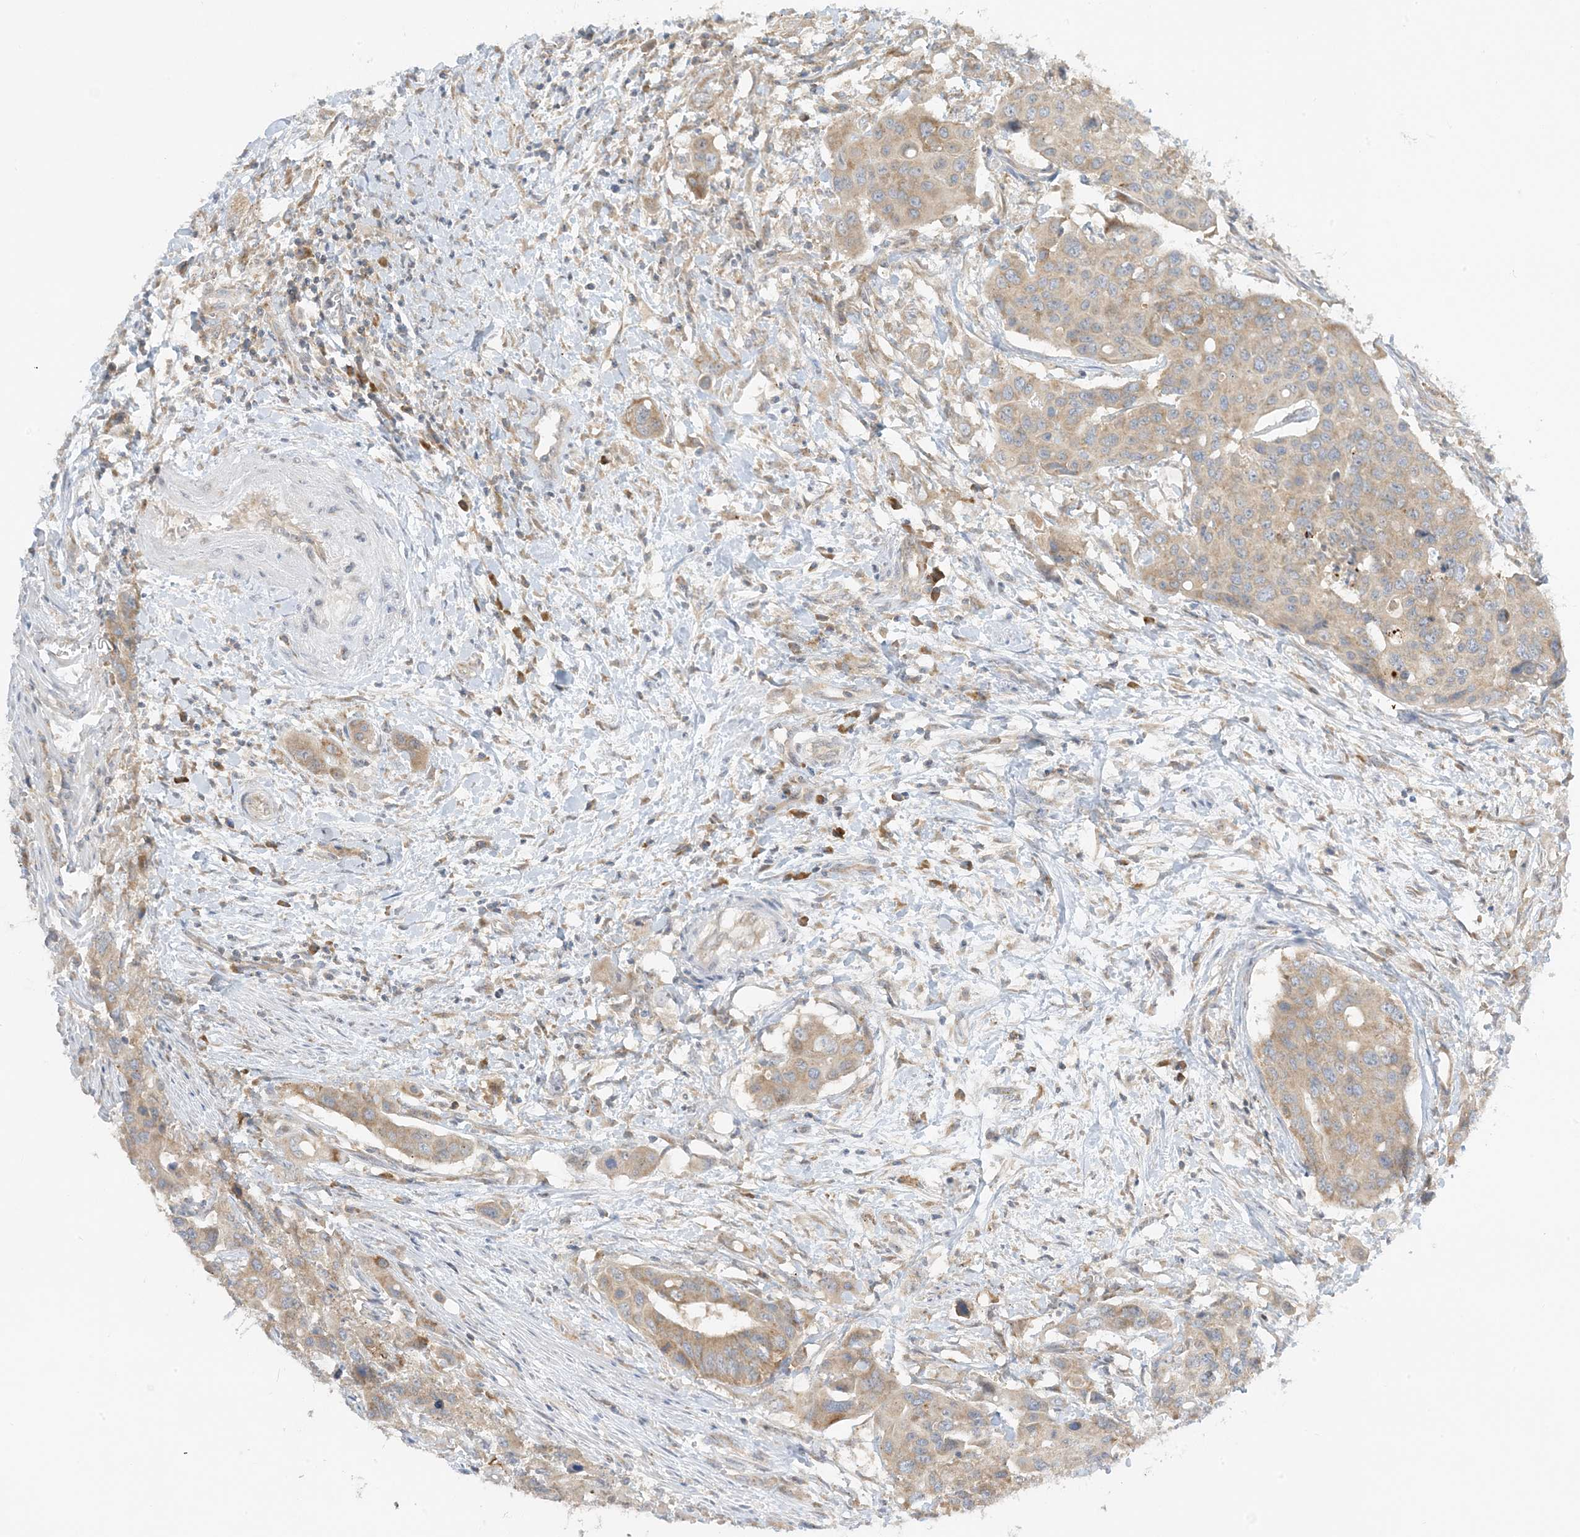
{"staining": {"intensity": "moderate", "quantity": ">75%", "location": "cytoplasmic/membranous"}, "tissue": "colorectal cancer", "cell_type": "Tumor cells", "image_type": "cancer", "snomed": [{"axis": "morphology", "description": "Adenocarcinoma, NOS"}, {"axis": "topography", "description": "Colon"}], "caption": "Tumor cells exhibit moderate cytoplasmic/membranous positivity in about >75% of cells in adenocarcinoma (colorectal).", "gene": "RPP40", "patient": {"sex": "male", "age": 77}}